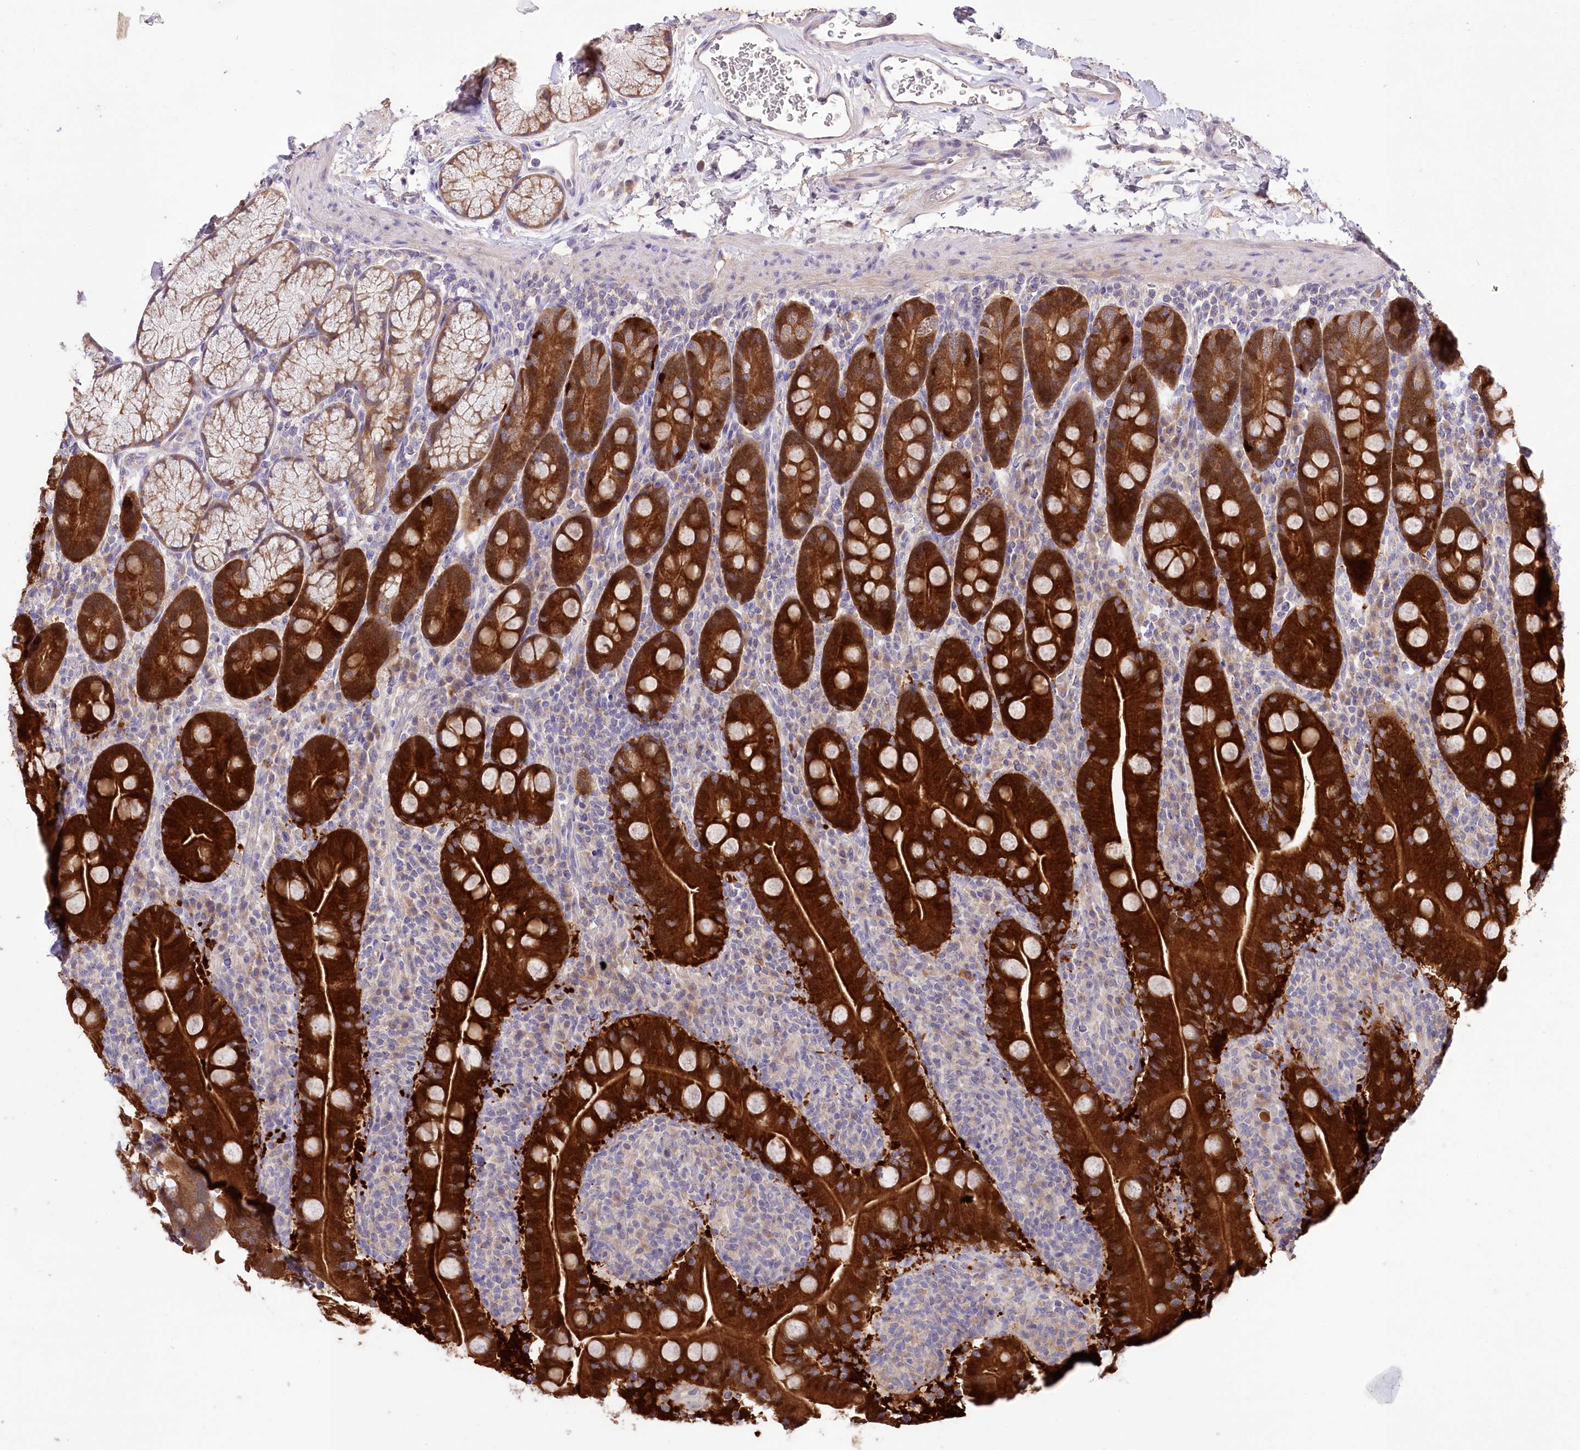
{"staining": {"intensity": "strong", "quantity": ">75%", "location": "cytoplasmic/membranous"}, "tissue": "duodenum", "cell_type": "Glandular cells", "image_type": "normal", "snomed": [{"axis": "morphology", "description": "Normal tissue, NOS"}, {"axis": "topography", "description": "Duodenum"}], "caption": "Strong cytoplasmic/membranous expression for a protein is present in about >75% of glandular cells of benign duodenum using IHC.", "gene": "PBLD", "patient": {"sex": "male", "age": 35}}